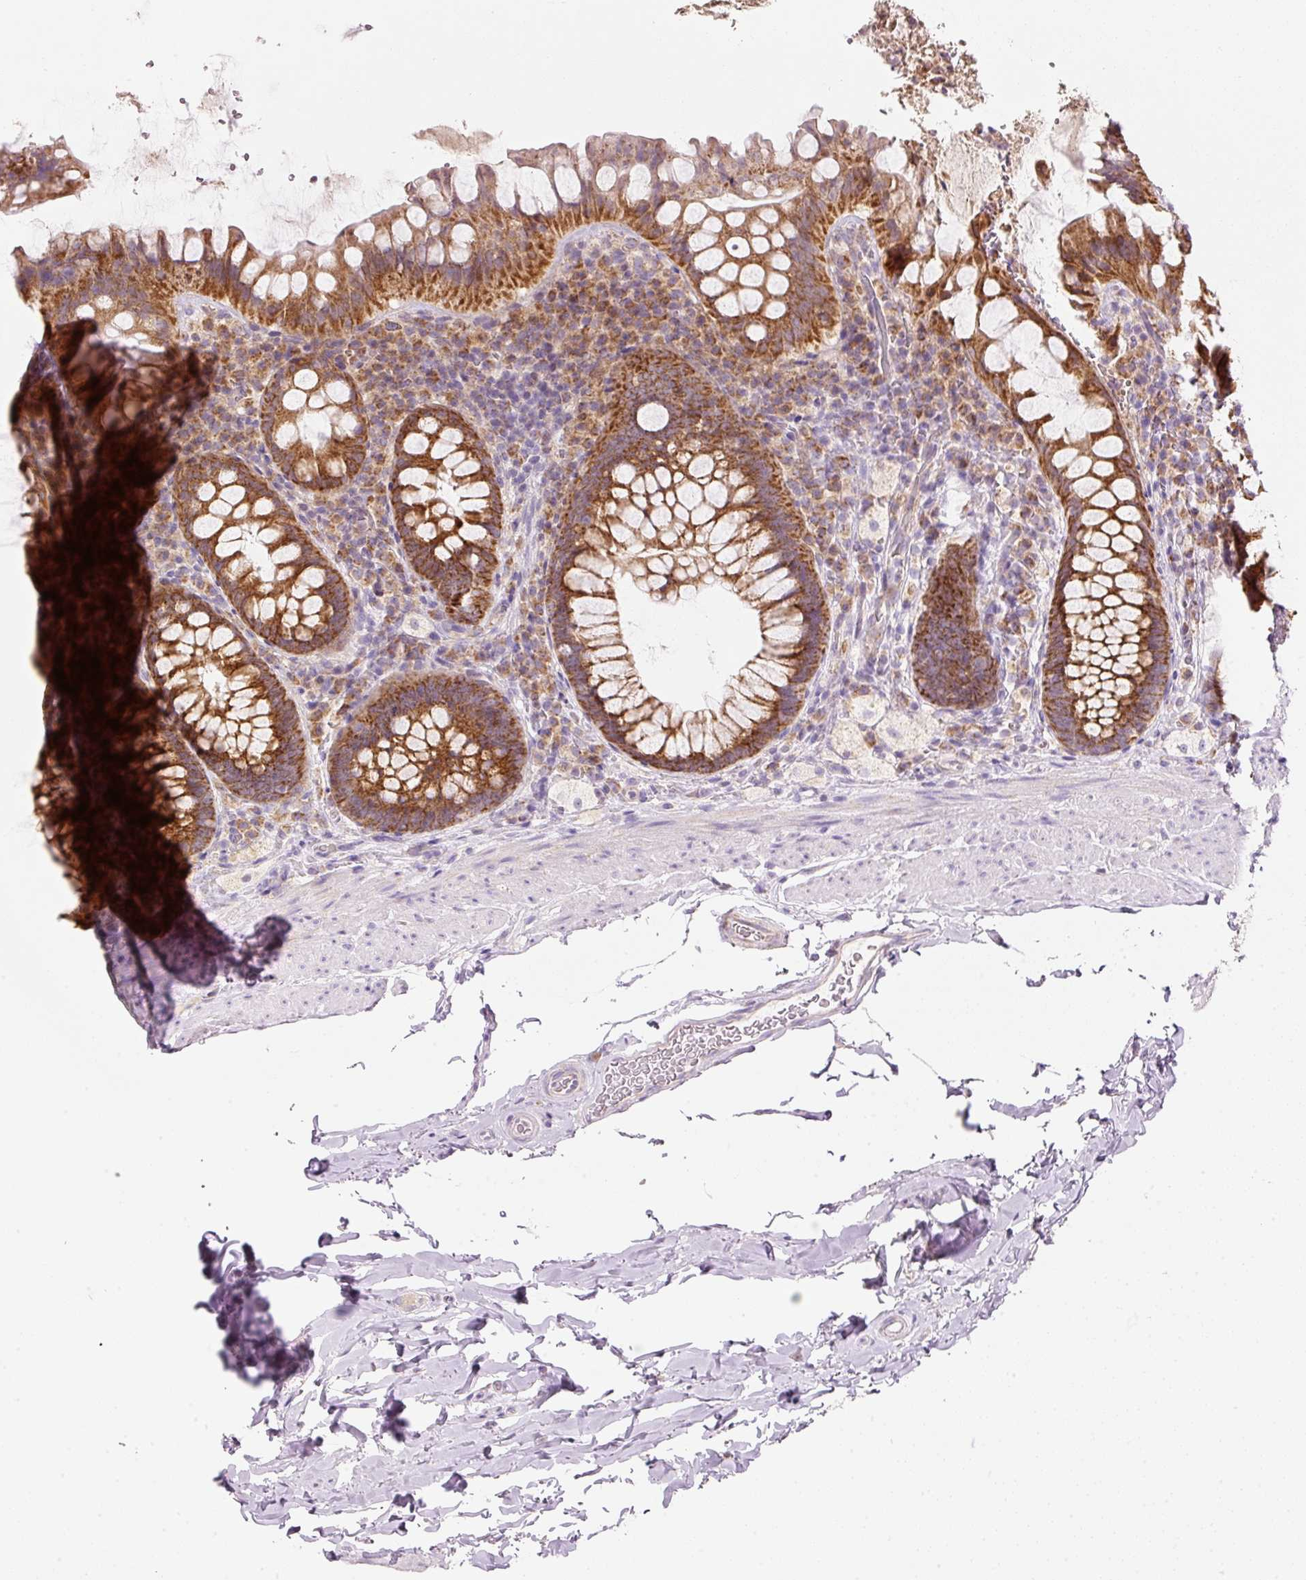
{"staining": {"intensity": "strong", "quantity": ">75%", "location": "cytoplasmic/membranous"}, "tissue": "rectum", "cell_type": "Glandular cells", "image_type": "normal", "snomed": [{"axis": "morphology", "description": "Normal tissue, NOS"}, {"axis": "topography", "description": "Rectum"}], "caption": "This is an image of immunohistochemistry (IHC) staining of normal rectum, which shows strong positivity in the cytoplasmic/membranous of glandular cells.", "gene": "NDUFA1", "patient": {"sex": "female", "age": 69}}